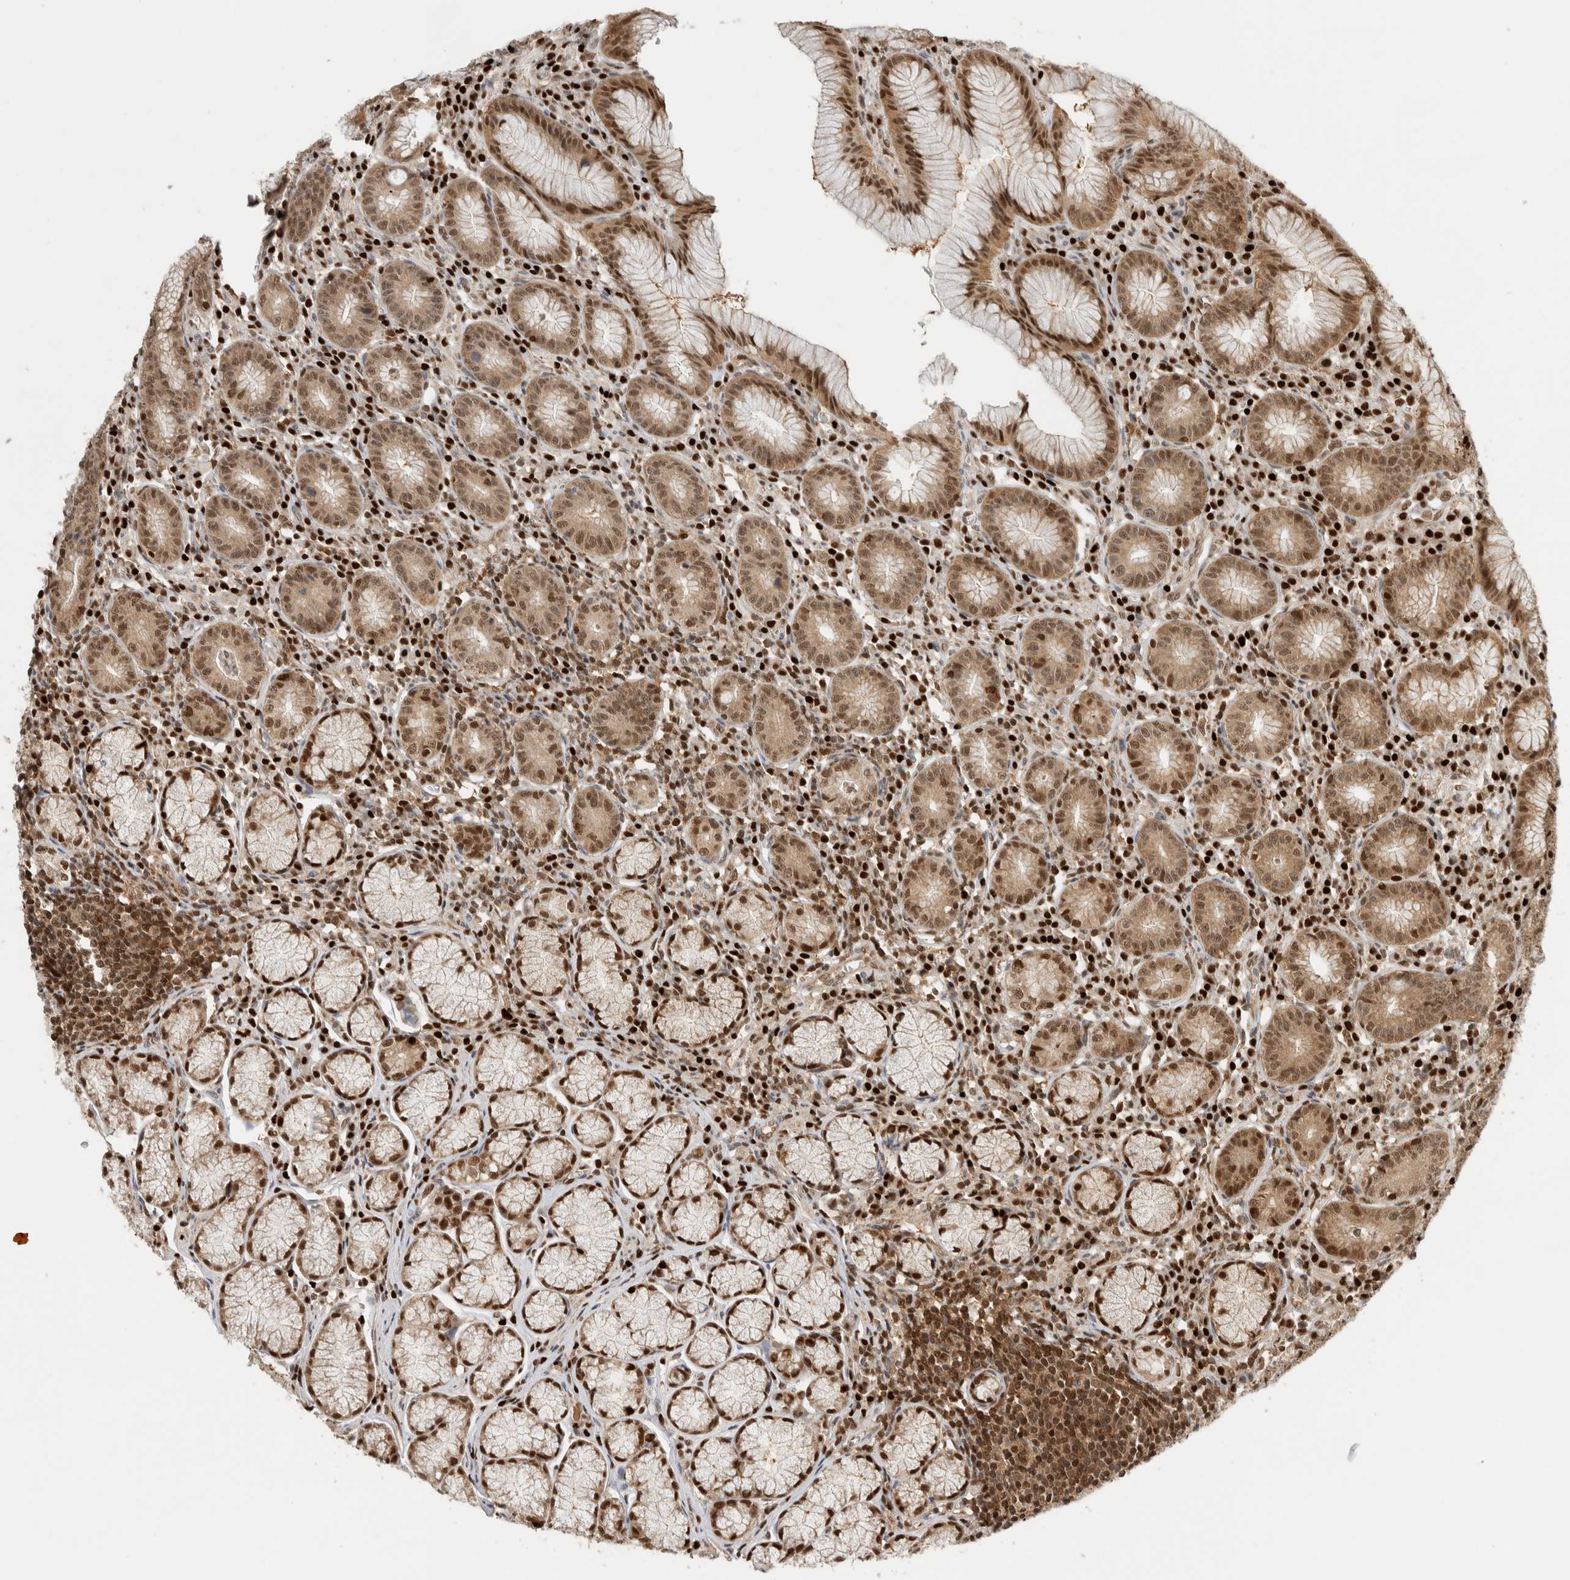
{"staining": {"intensity": "moderate", "quantity": ">75%", "location": "cytoplasmic/membranous,nuclear"}, "tissue": "stomach", "cell_type": "Glandular cells", "image_type": "normal", "snomed": [{"axis": "morphology", "description": "Normal tissue, NOS"}, {"axis": "topography", "description": "Stomach"}], "caption": "A brown stain shows moderate cytoplasmic/membranous,nuclear positivity of a protein in glandular cells of normal human stomach.", "gene": "SNRNP40", "patient": {"sex": "male", "age": 55}}